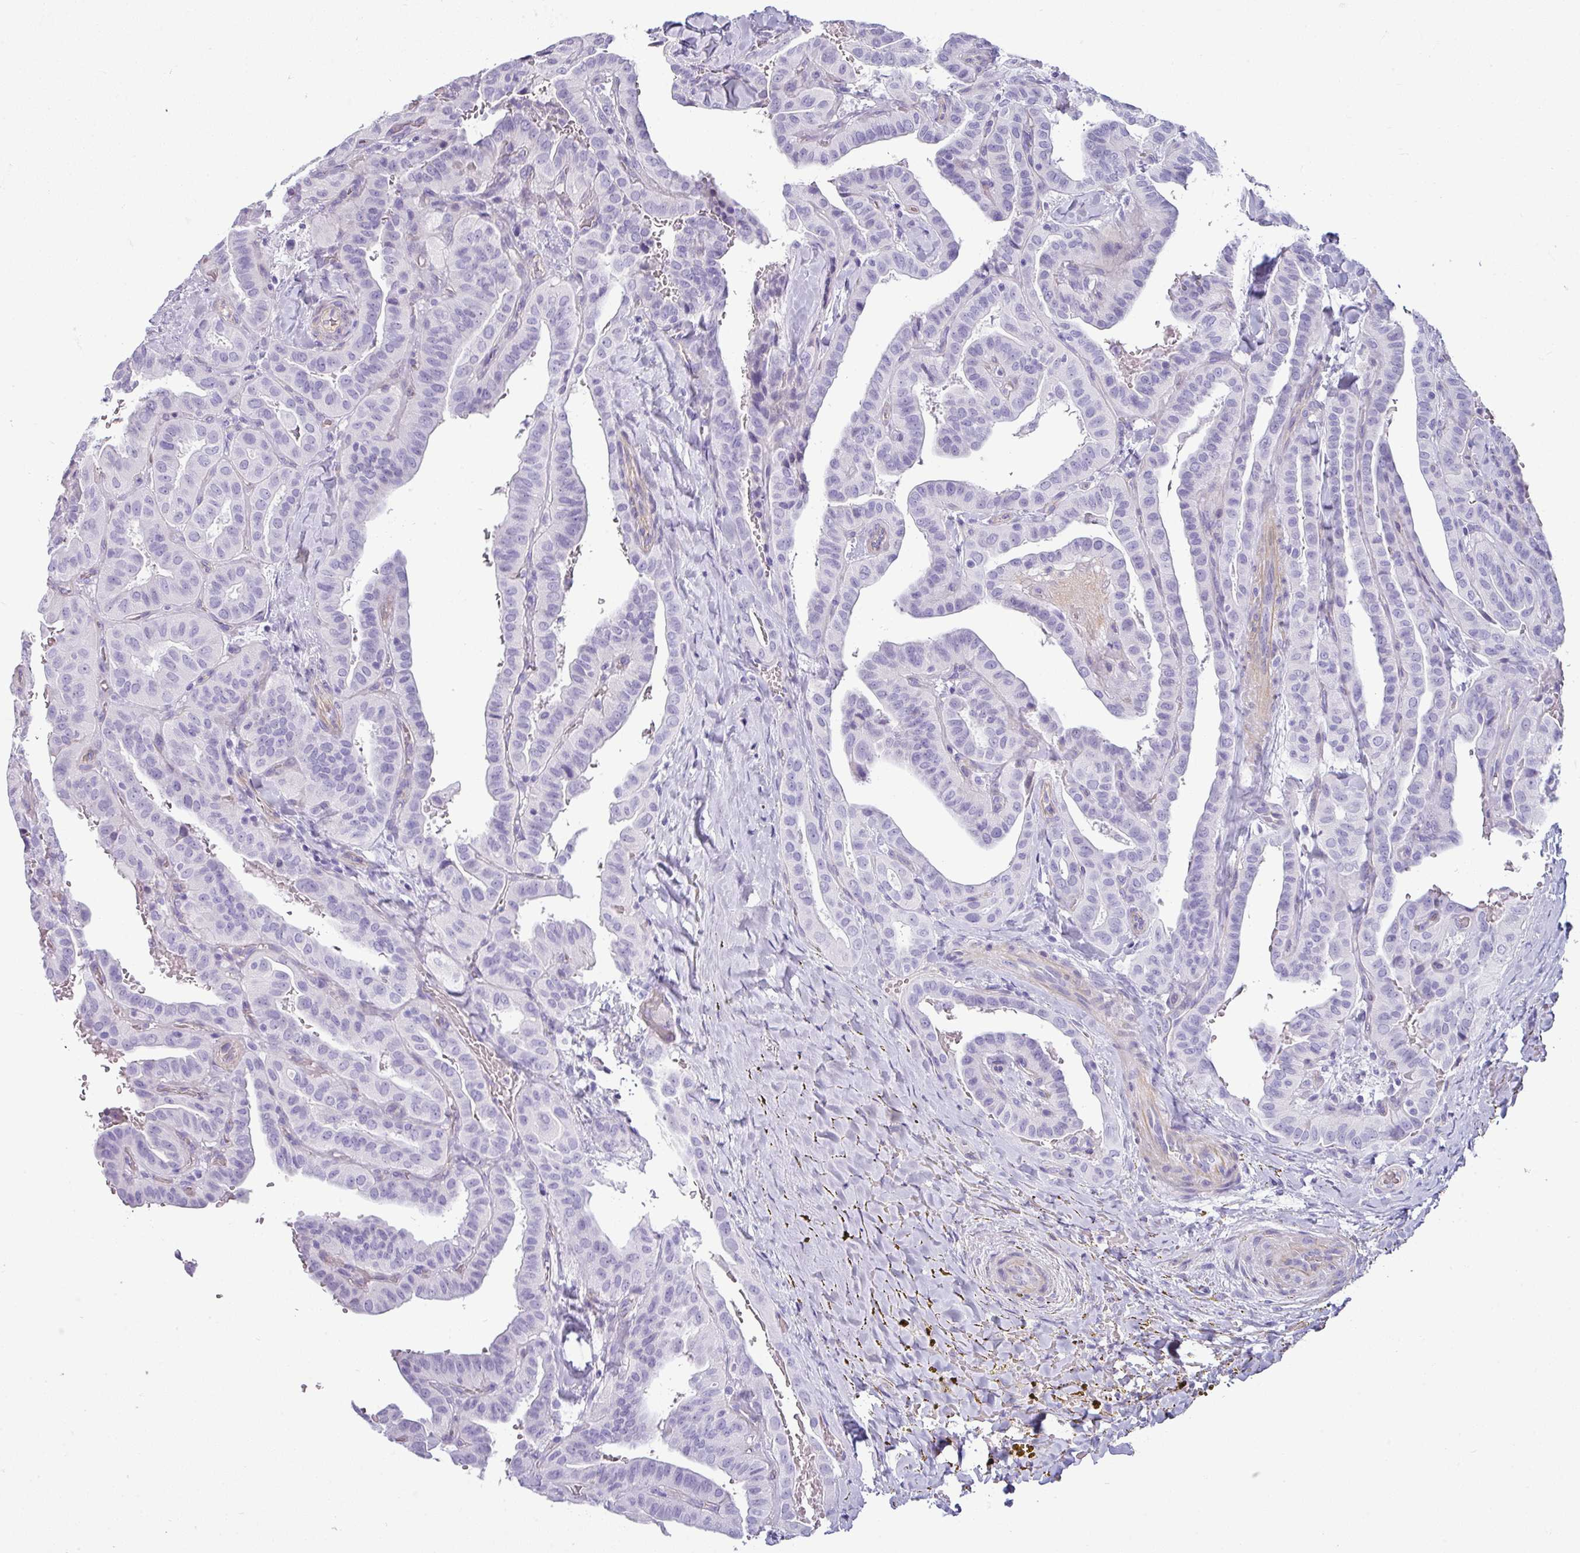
{"staining": {"intensity": "negative", "quantity": "none", "location": "none"}, "tissue": "thyroid cancer", "cell_type": "Tumor cells", "image_type": "cancer", "snomed": [{"axis": "morphology", "description": "Papillary adenocarcinoma, NOS"}, {"axis": "topography", "description": "Thyroid gland"}], "caption": "This is an IHC photomicrograph of human papillary adenocarcinoma (thyroid). There is no positivity in tumor cells.", "gene": "VCX2", "patient": {"sex": "male", "age": 77}}